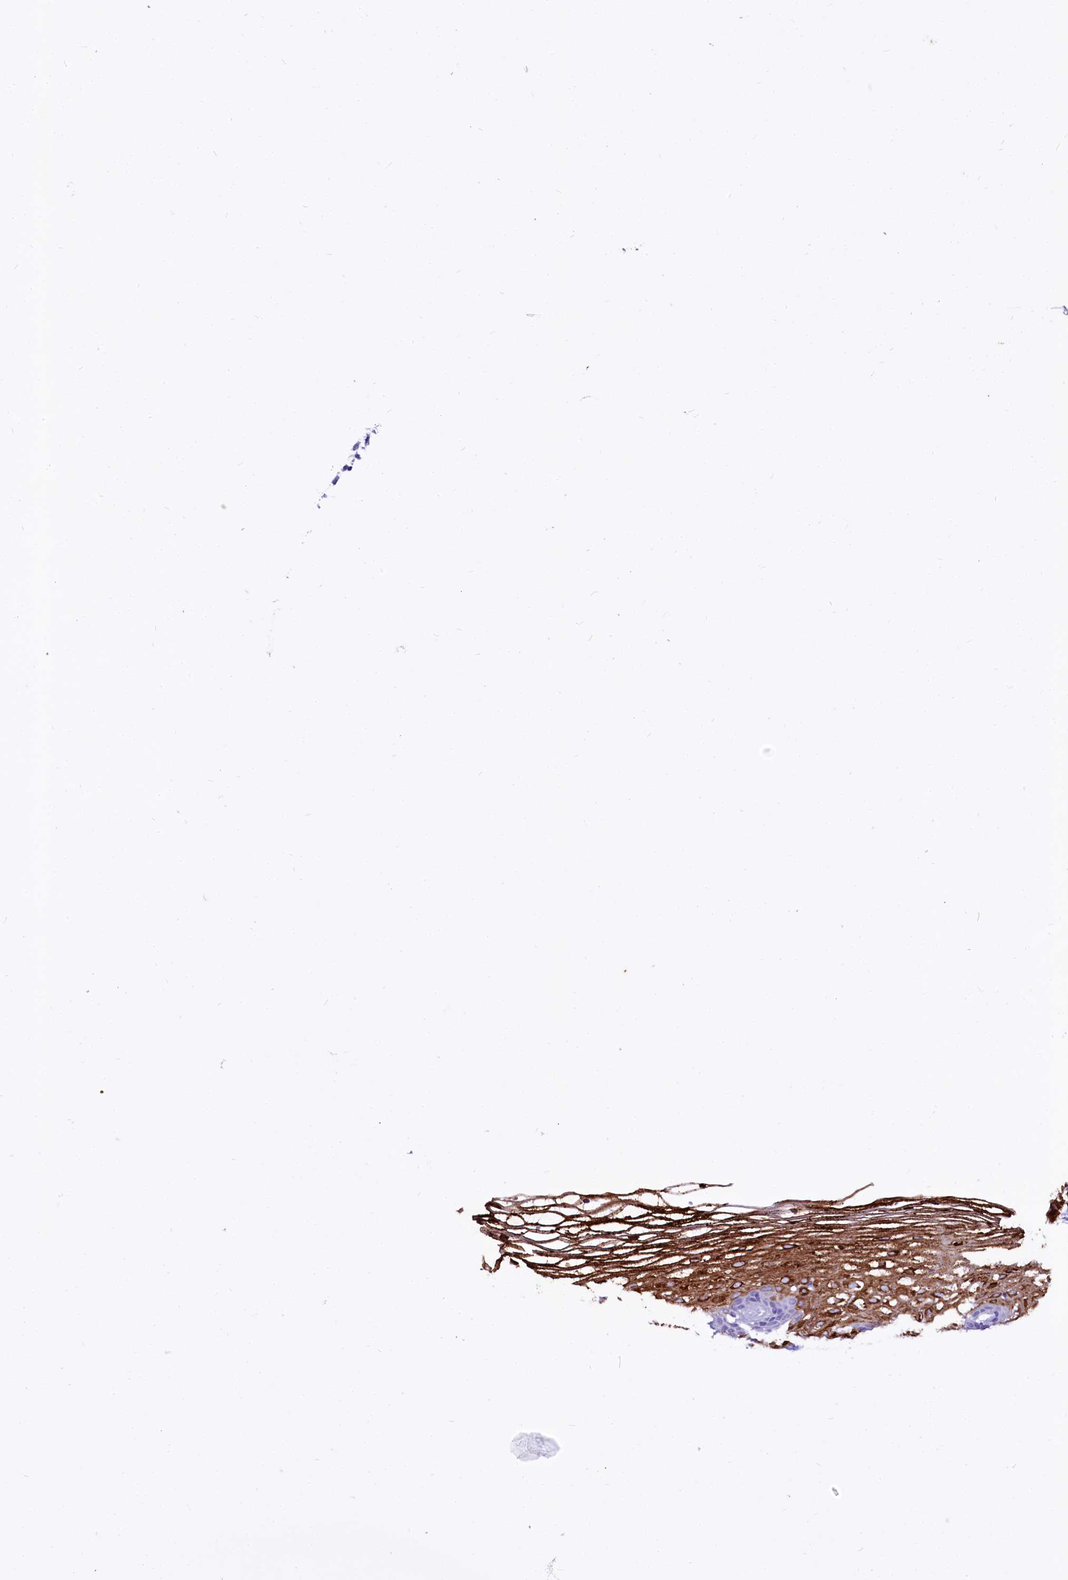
{"staining": {"intensity": "negative", "quantity": "none", "location": "none"}, "tissue": "cervix", "cell_type": "Glandular cells", "image_type": "normal", "snomed": [{"axis": "morphology", "description": "Normal tissue, NOS"}, {"axis": "topography", "description": "Cervix"}], "caption": "DAB immunohistochemical staining of normal cervix displays no significant positivity in glandular cells.", "gene": "A2ML1", "patient": {"sex": "female", "age": 33}}